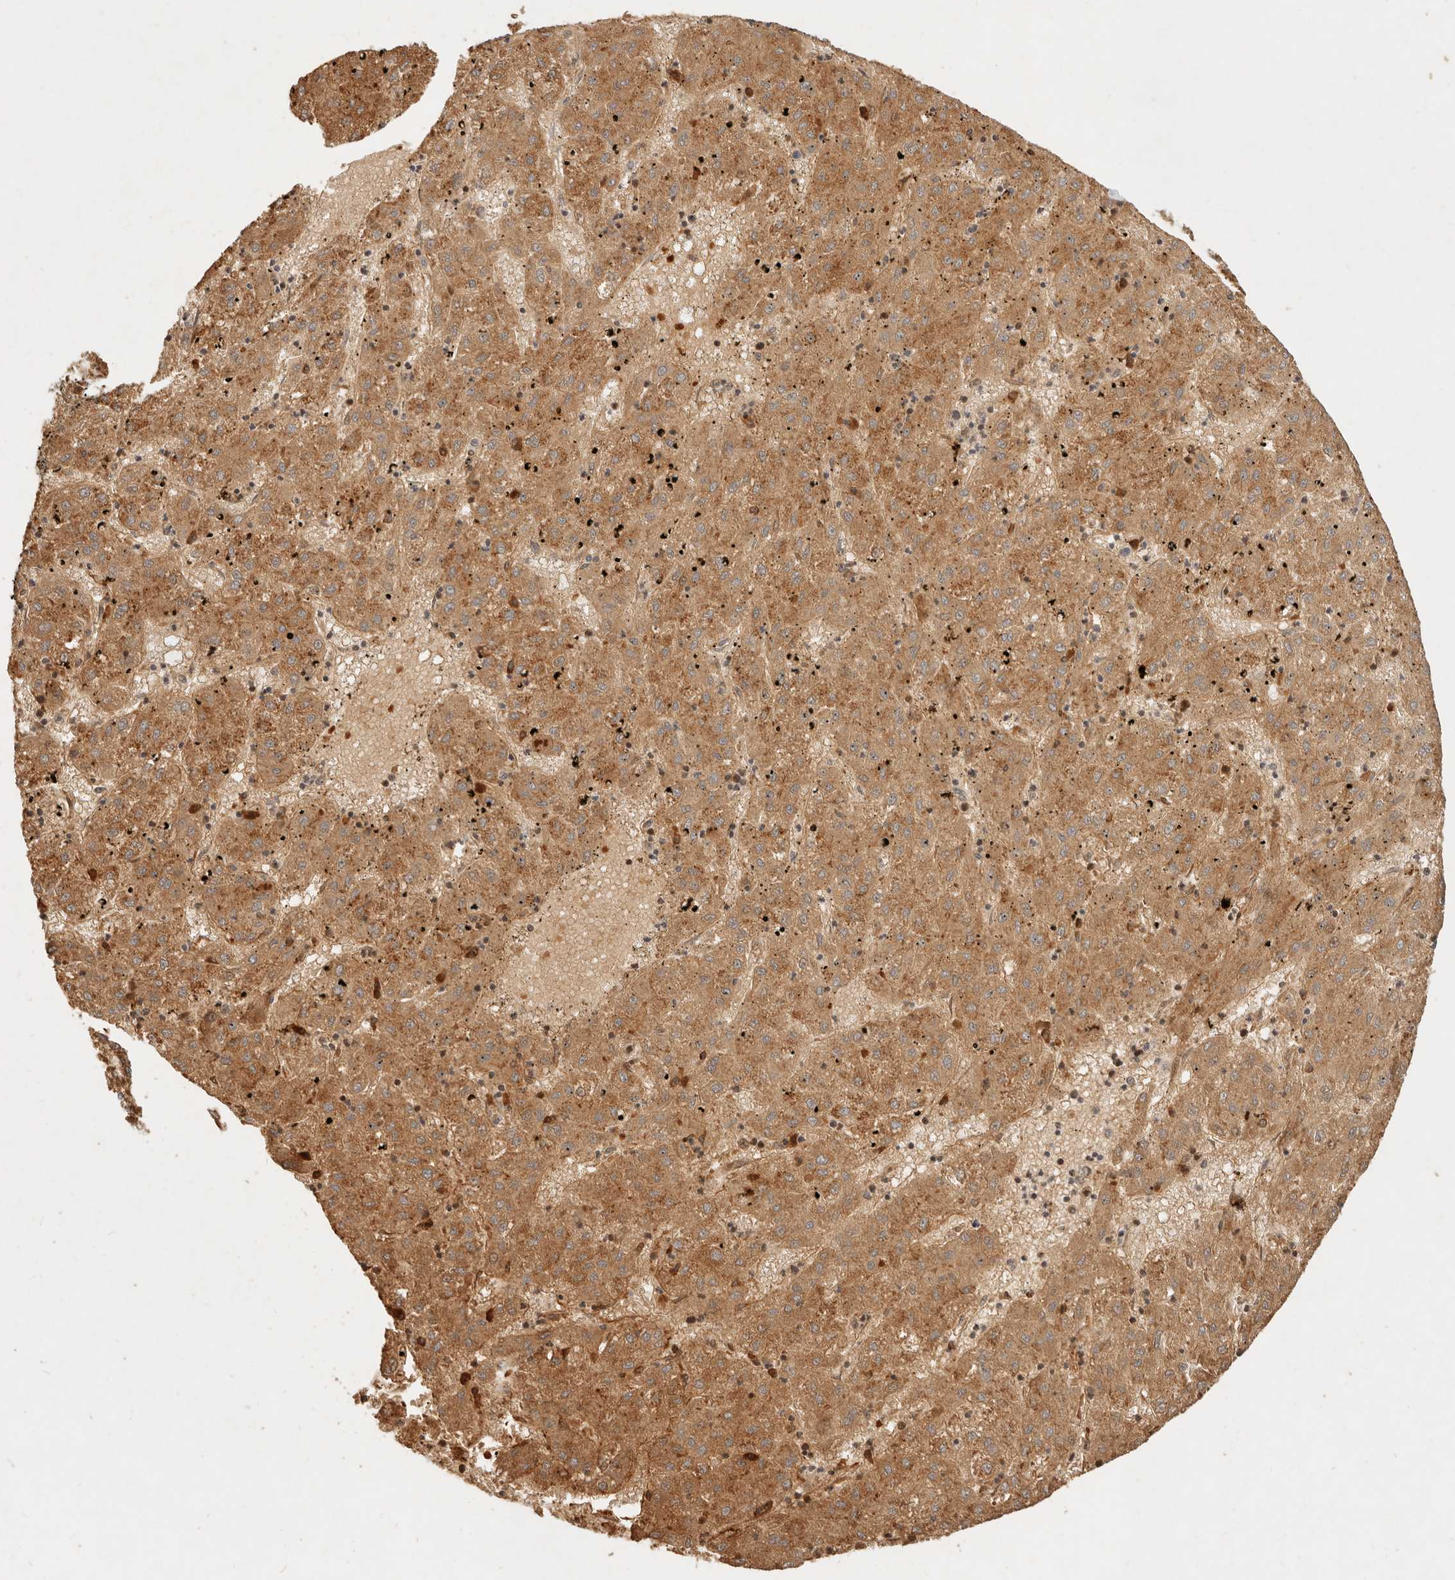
{"staining": {"intensity": "moderate", "quantity": ">75%", "location": "cytoplasmic/membranous"}, "tissue": "liver cancer", "cell_type": "Tumor cells", "image_type": "cancer", "snomed": [{"axis": "morphology", "description": "Carcinoma, Hepatocellular, NOS"}, {"axis": "topography", "description": "Liver"}], "caption": "Liver cancer (hepatocellular carcinoma) stained for a protein reveals moderate cytoplasmic/membranous positivity in tumor cells. (Brightfield microscopy of DAB IHC at high magnification).", "gene": "FREM2", "patient": {"sex": "male", "age": 72}}